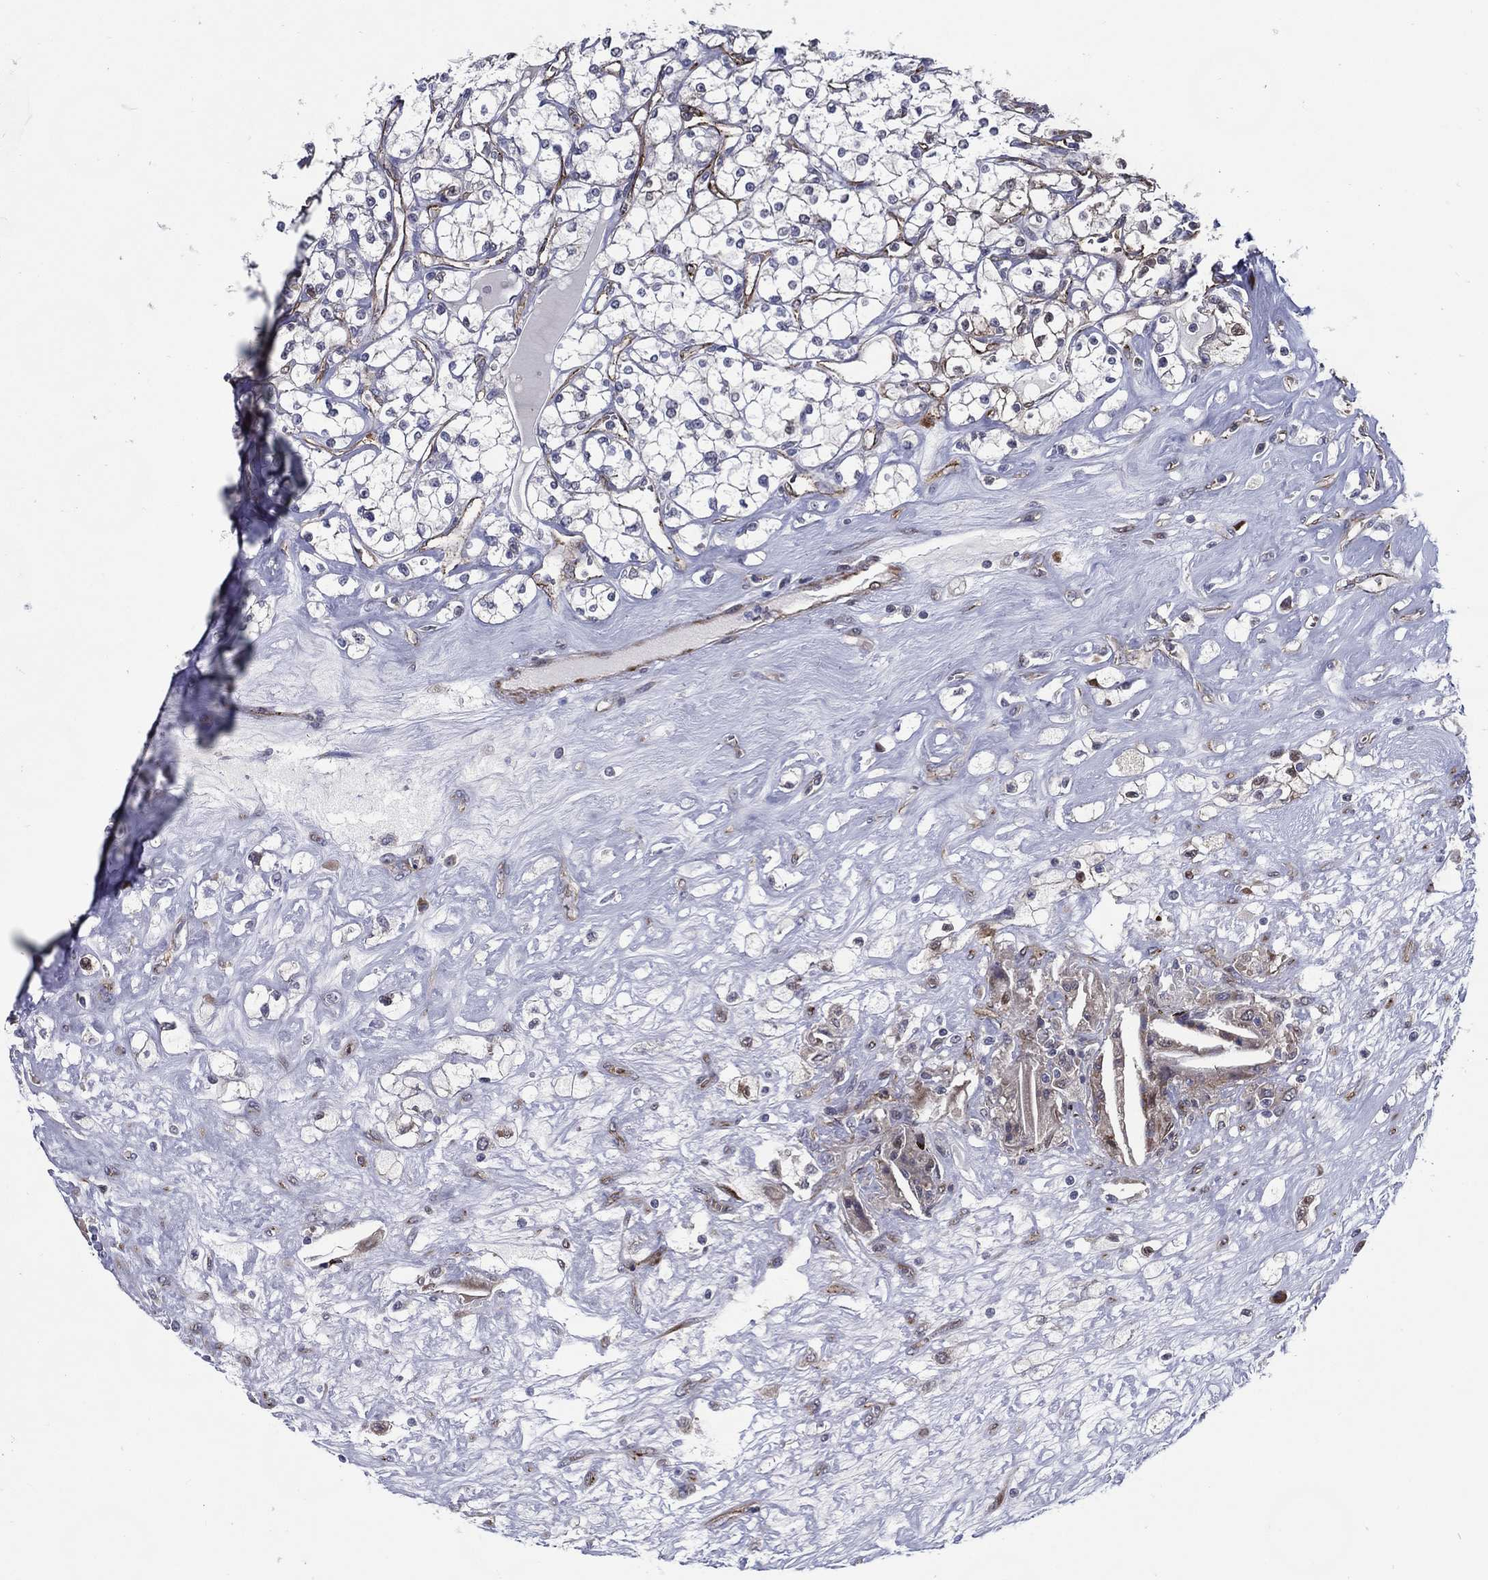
{"staining": {"intensity": "negative", "quantity": "none", "location": "none"}, "tissue": "renal cancer", "cell_type": "Tumor cells", "image_type": "cancer", "snomed": [{"axis": "morphology", "description": "Adenocarcinoma, NOS"}, {"axis": "topography", "description": "Kidney"}], "caption": "Protein analysis of adenocarcinoma (renal) reveals no significant staining in tumor cells.", "gene": "ARHGAP11A", "patient": {"sex": "male", "age": 67}}